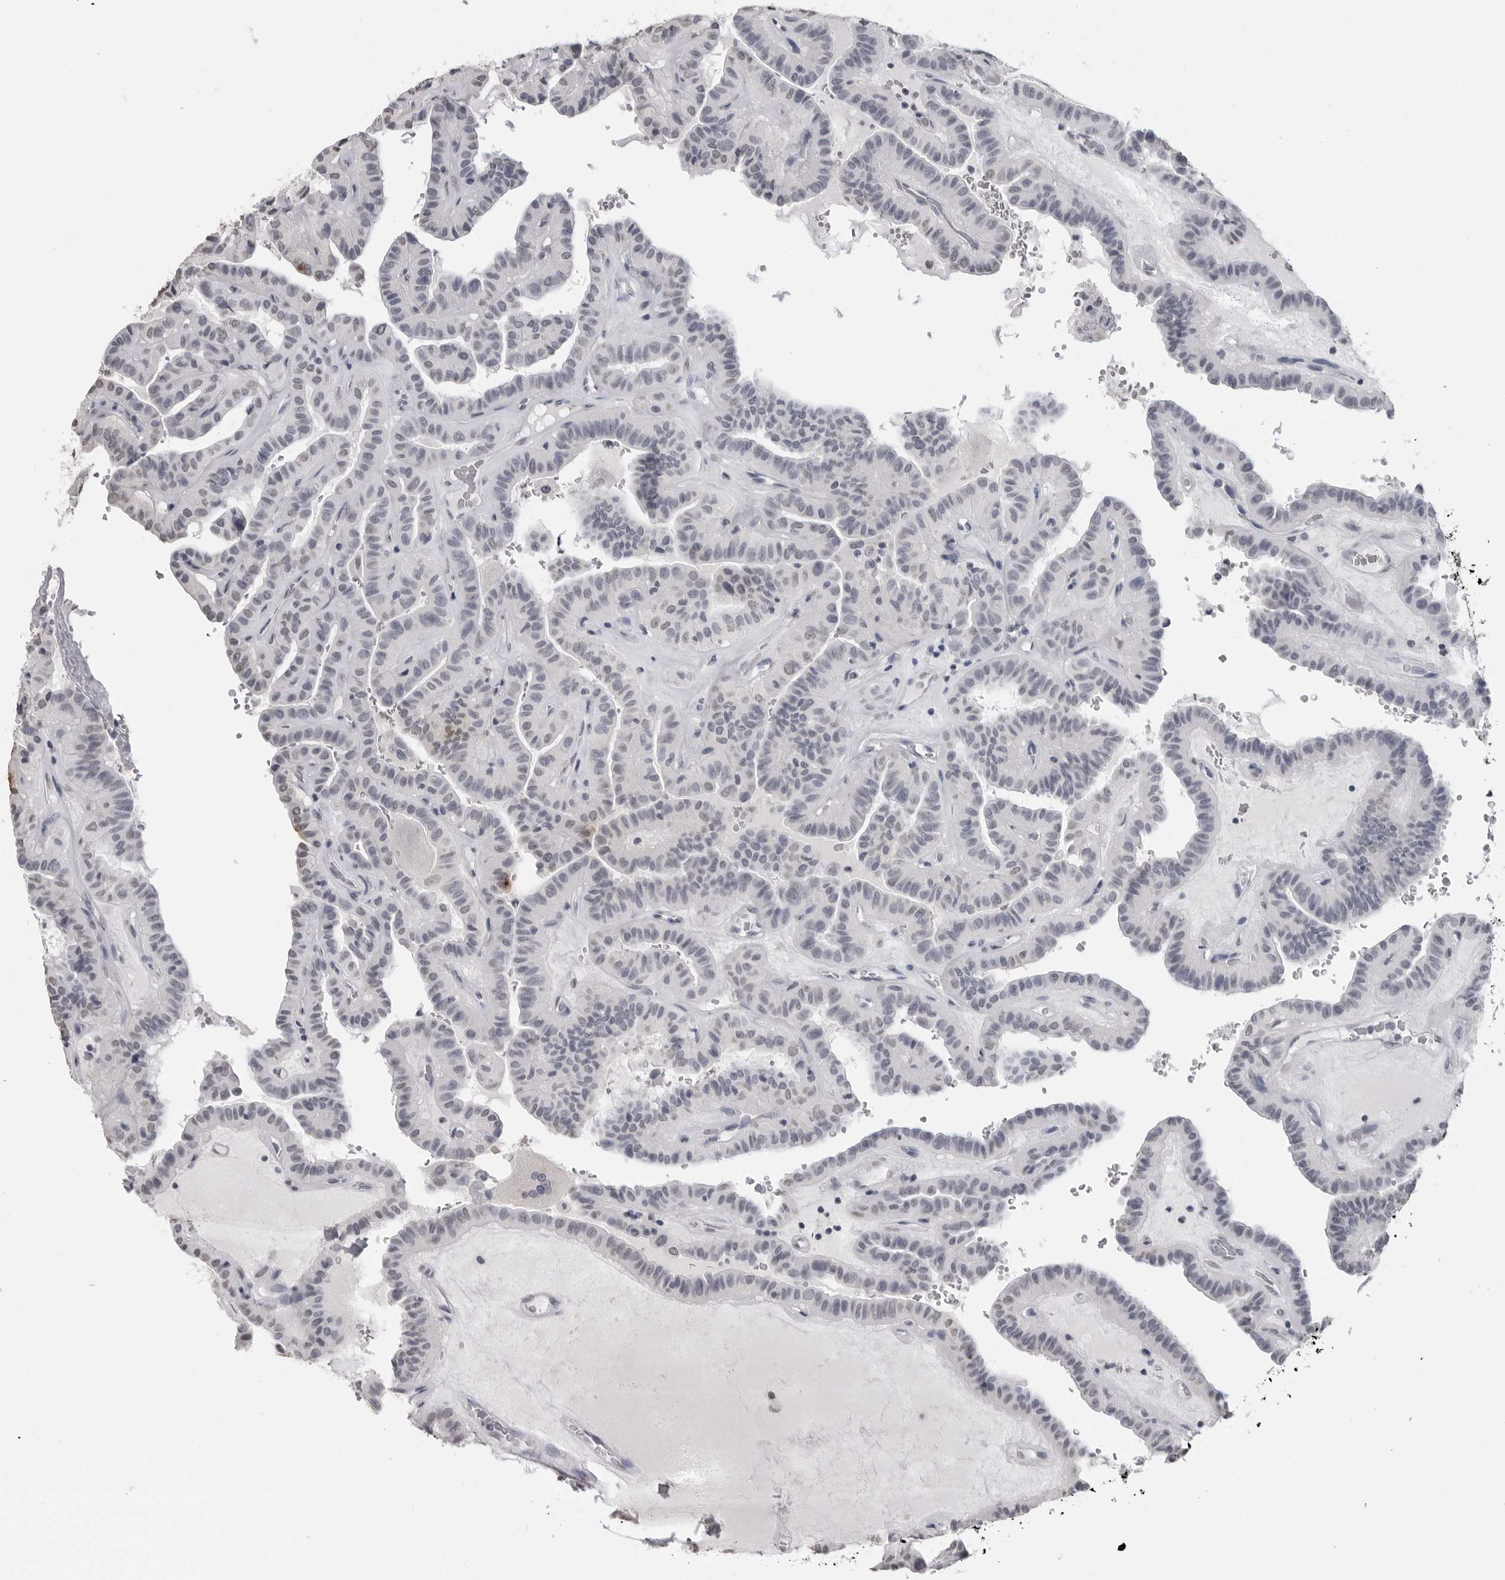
{"staining": {"intensity": "negative", "quantity": "none", "location": "none"}, "tissue": "thyroid cancer", "cell_type": "Tumor cells", "image_type": "cancer", "snomed": [{"axis": "morphology", "description": "Papillary adenocarcinoma, NOS"}, {"axis": "topography", "description": "Thyroid gland"}], "caption": "This is a image of immunohistochemistry (IHC) staining of thyroid cancer (papillary adenocarcinoma), which shows no positivity in tumor cells.", "gene": "HEPACAM", "patient": {"sex": "male", "age": 77}}